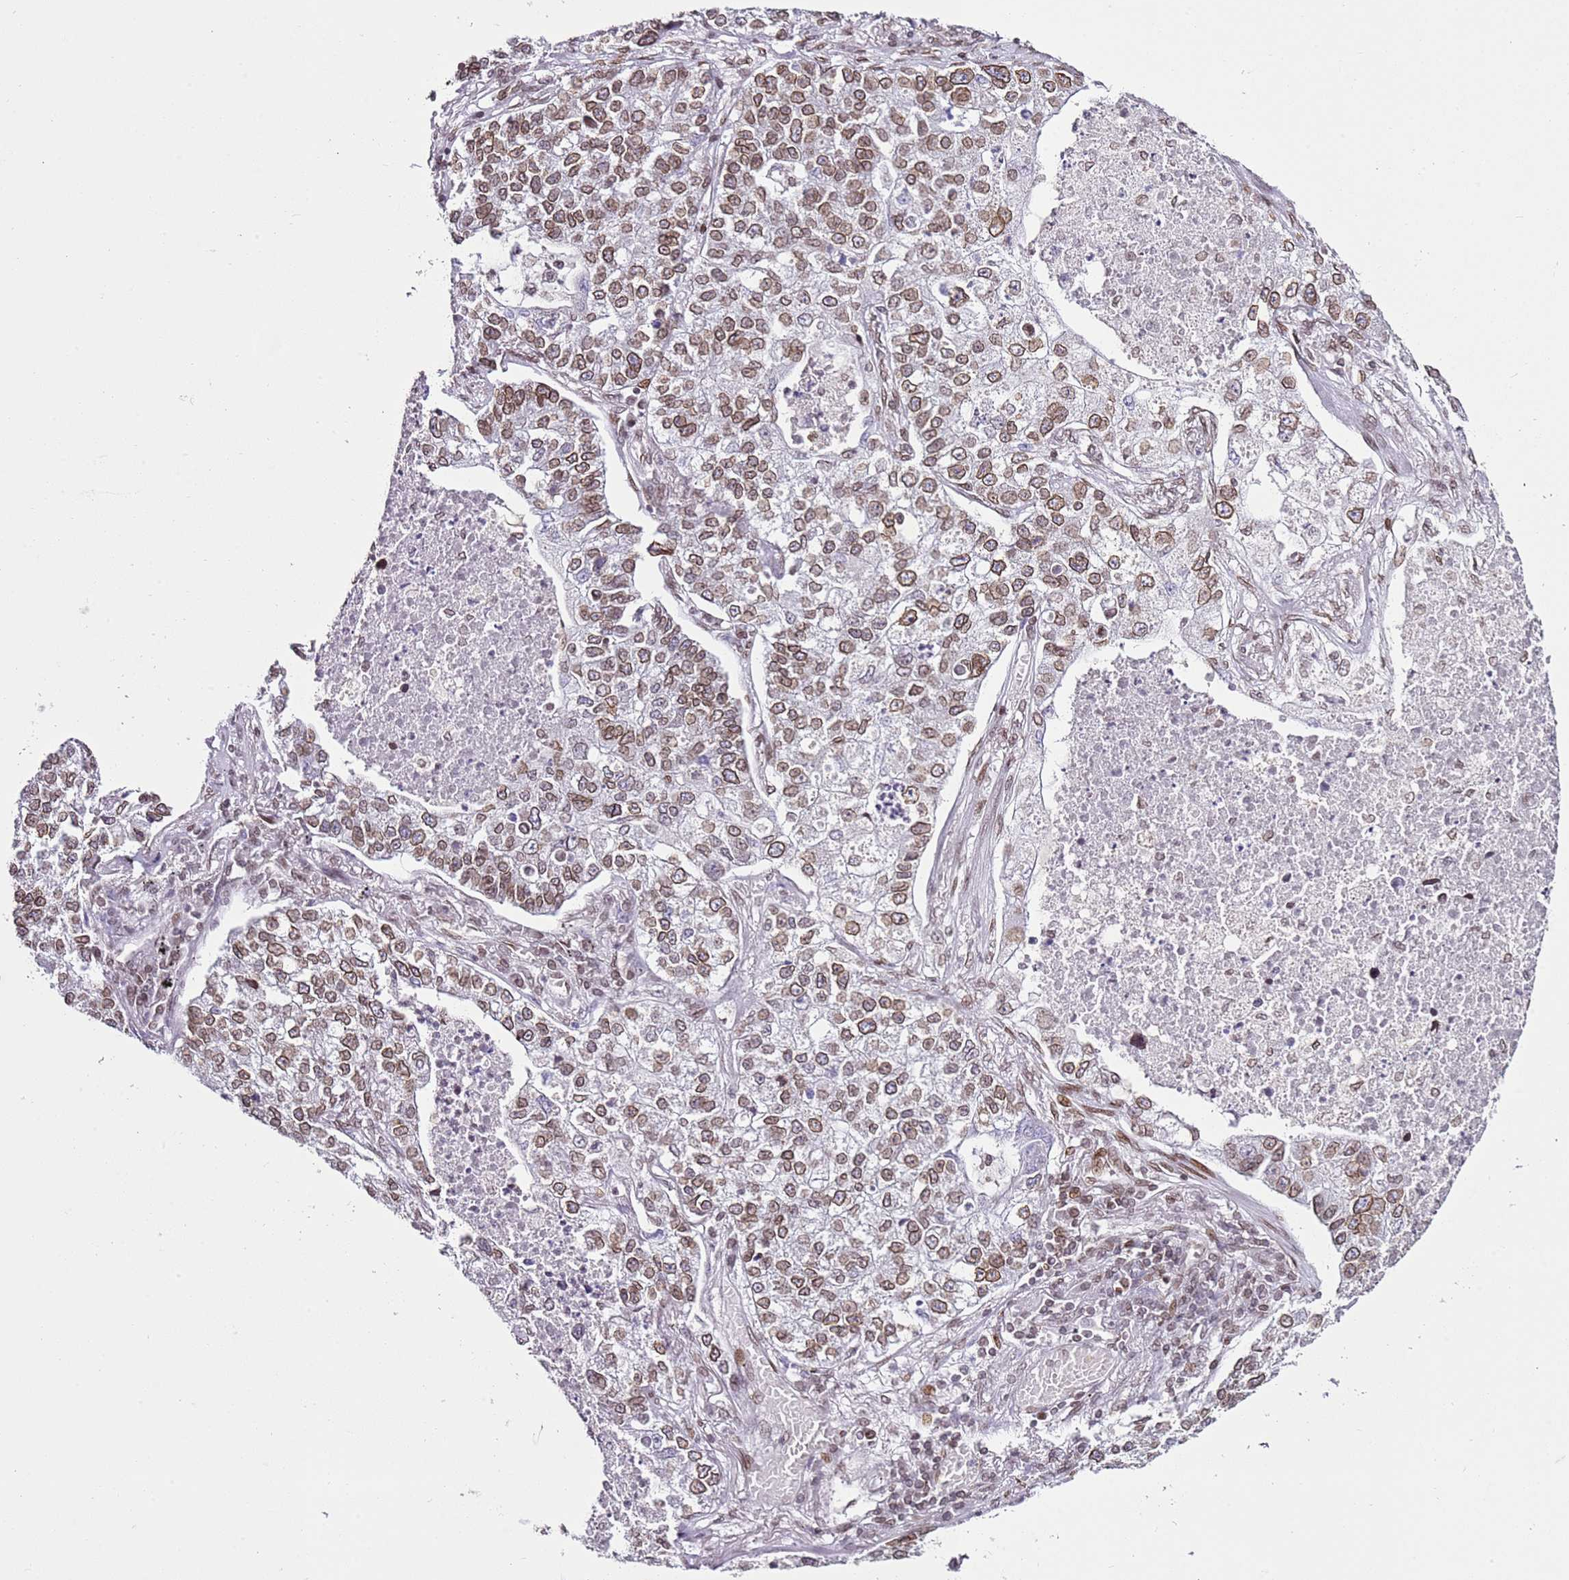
{"staining": {"intensity": "moderate", "quantity": ">75%", "location": "cytoplasmic/membranous,nuclear"}, "tissue": "lung cancer", "cell_type": "Tumor cells", "image_type": "cancer", "snomed": [{"axis": "morphology", "description": "Adenocarcinoma, NOS"}, {"axis": "topography", "description": "Lung"}], "caption": "Approximately >75% of tumor cells in human lung adenocarcinoma exhibit moderate cytoplasmic/membranous and nuclear protein positivity as visualized by brown immunohistochemical staining.", "gene": "POU6F1", "patient": {"sex": "male", "age": 49}}